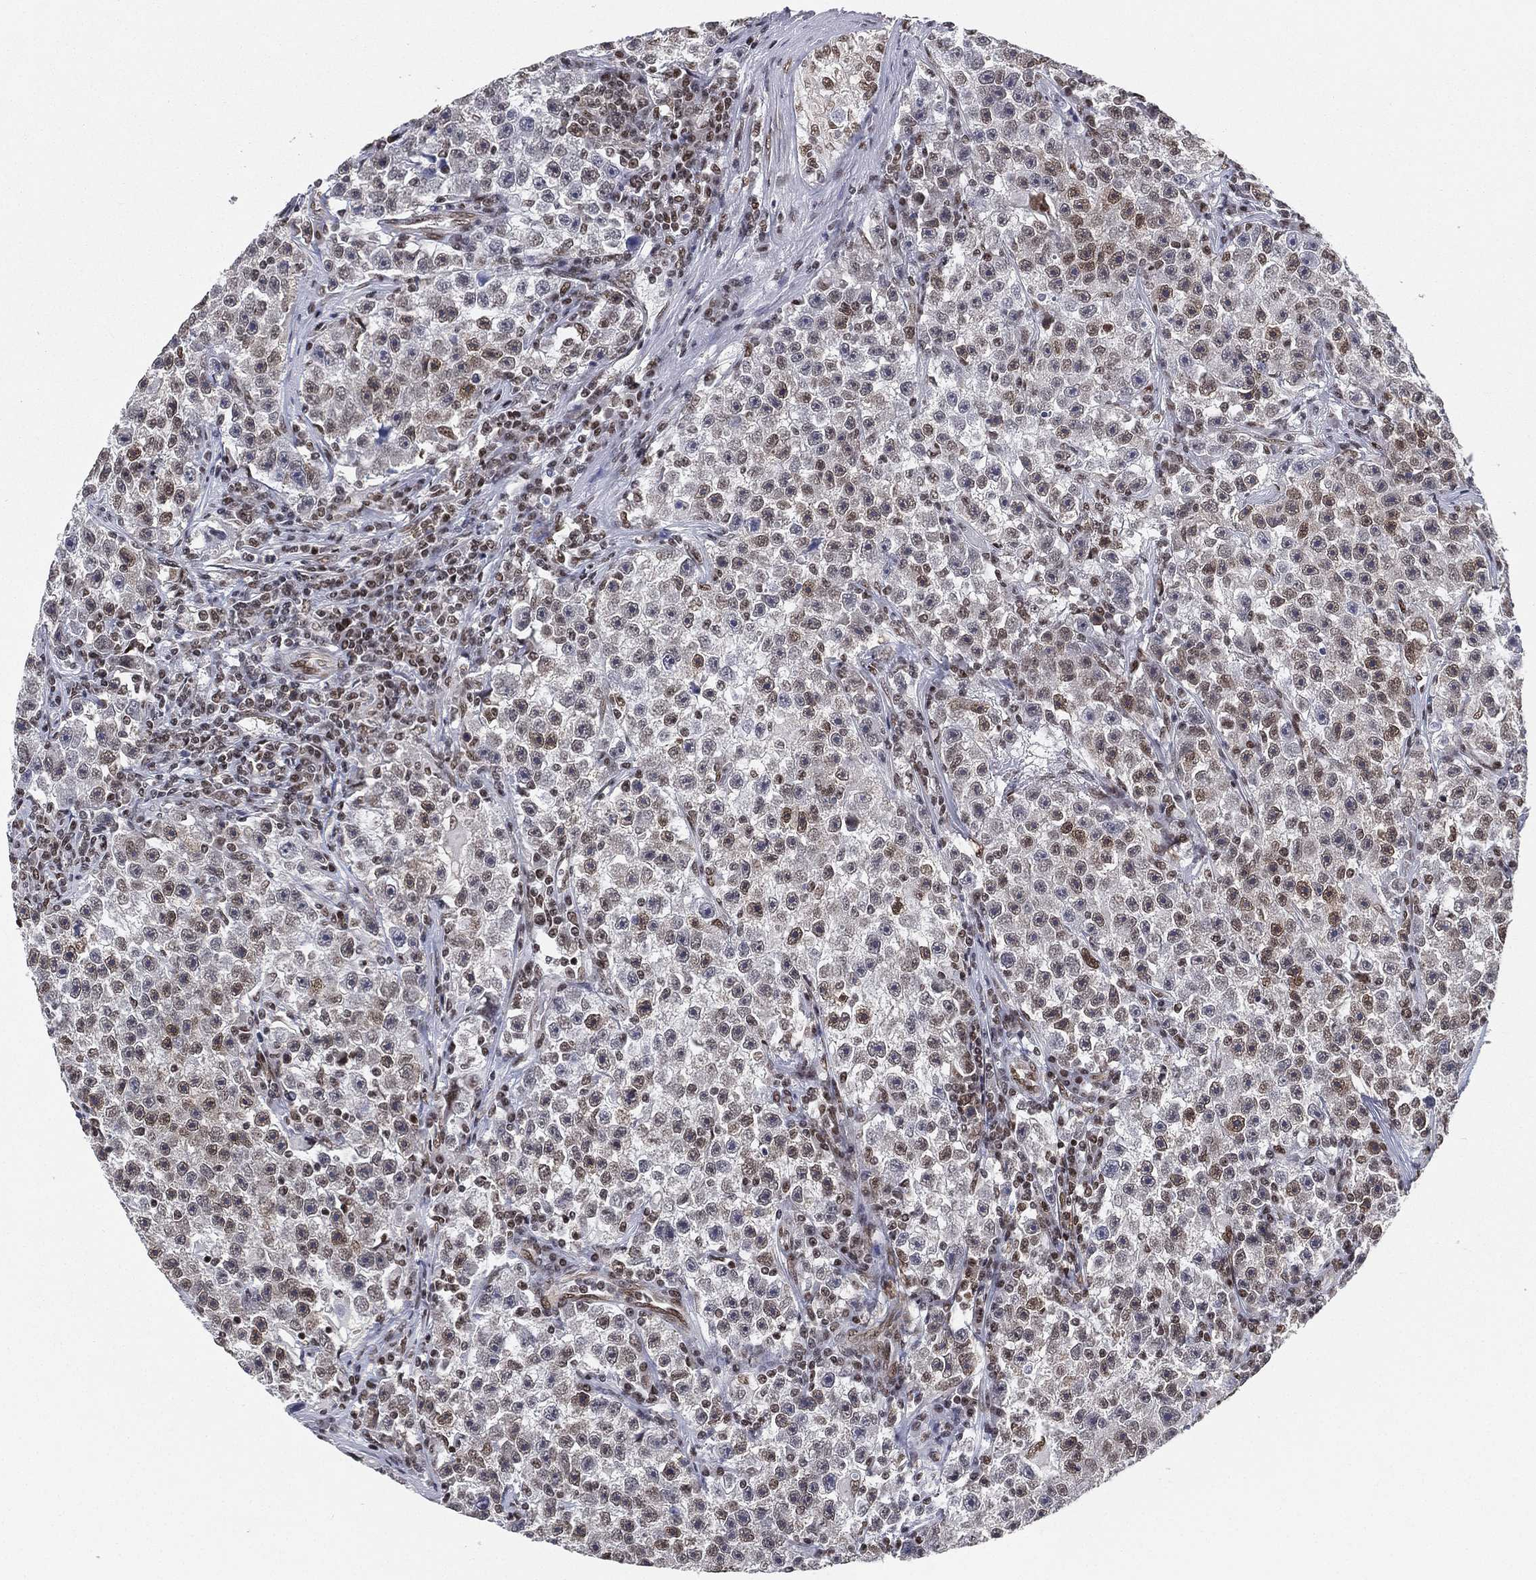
{"staining": {"intensity": "moderate", "quantity": "<25%", "location": "nuclear"}, "tissue": "testis cancer", "cell_type": "Tumor cells", "image_type": "cancer", "snomed": [{"axis": "morphology", "description": "Seminoma, NOS"}, {"axis": "topography", "description": "Testis"}], "caption": "Tumor cells display low levels of moderate nuclear positivity in about <25% of cells in testis cancer.", "gene": "FUBP3", "patient": {"sex": "male", "age": 22}}